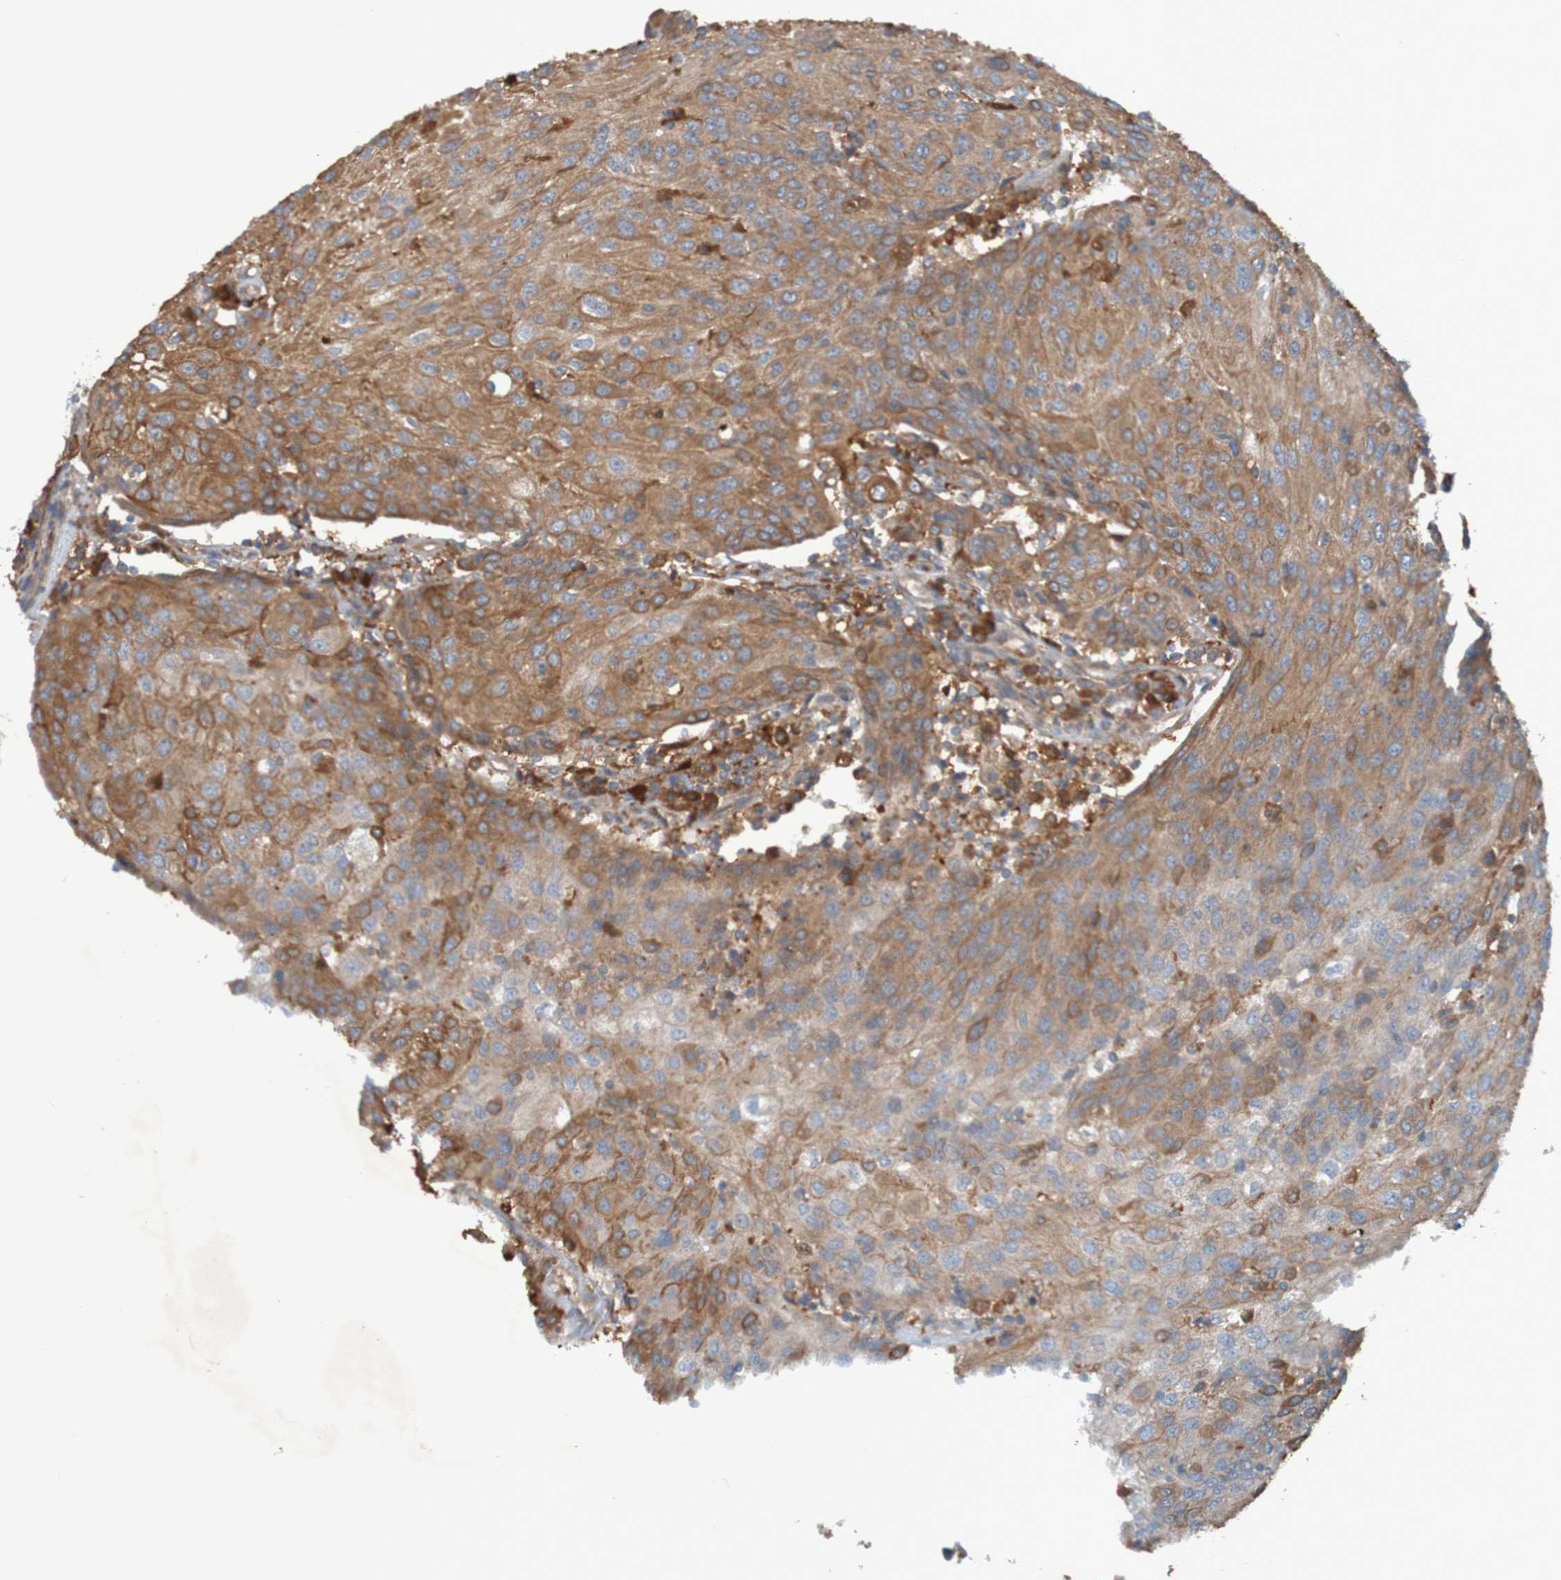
{"staining": {"intensity": "moderate", "quantity": ">75%", "location": "cytoplasmic/membranous"}, "tissue": "urothelial cancer", "cell_type": "Tumor cells", "image_type": "cancer", "snomed": [{"axis": "morphology", "description": "Urothelial carcinoma, High grade"}, {"axis": "topography", "description": "Urinary bladder"}], "caption": "DAB immunohistochemical staining of human urothelial cancer exhibits moderate cytoplasmic/membranous protein positivity in about >75% of tumor cells.", "gene": "DNAJC4", "patient": {"sex": "female", "age": 85}}